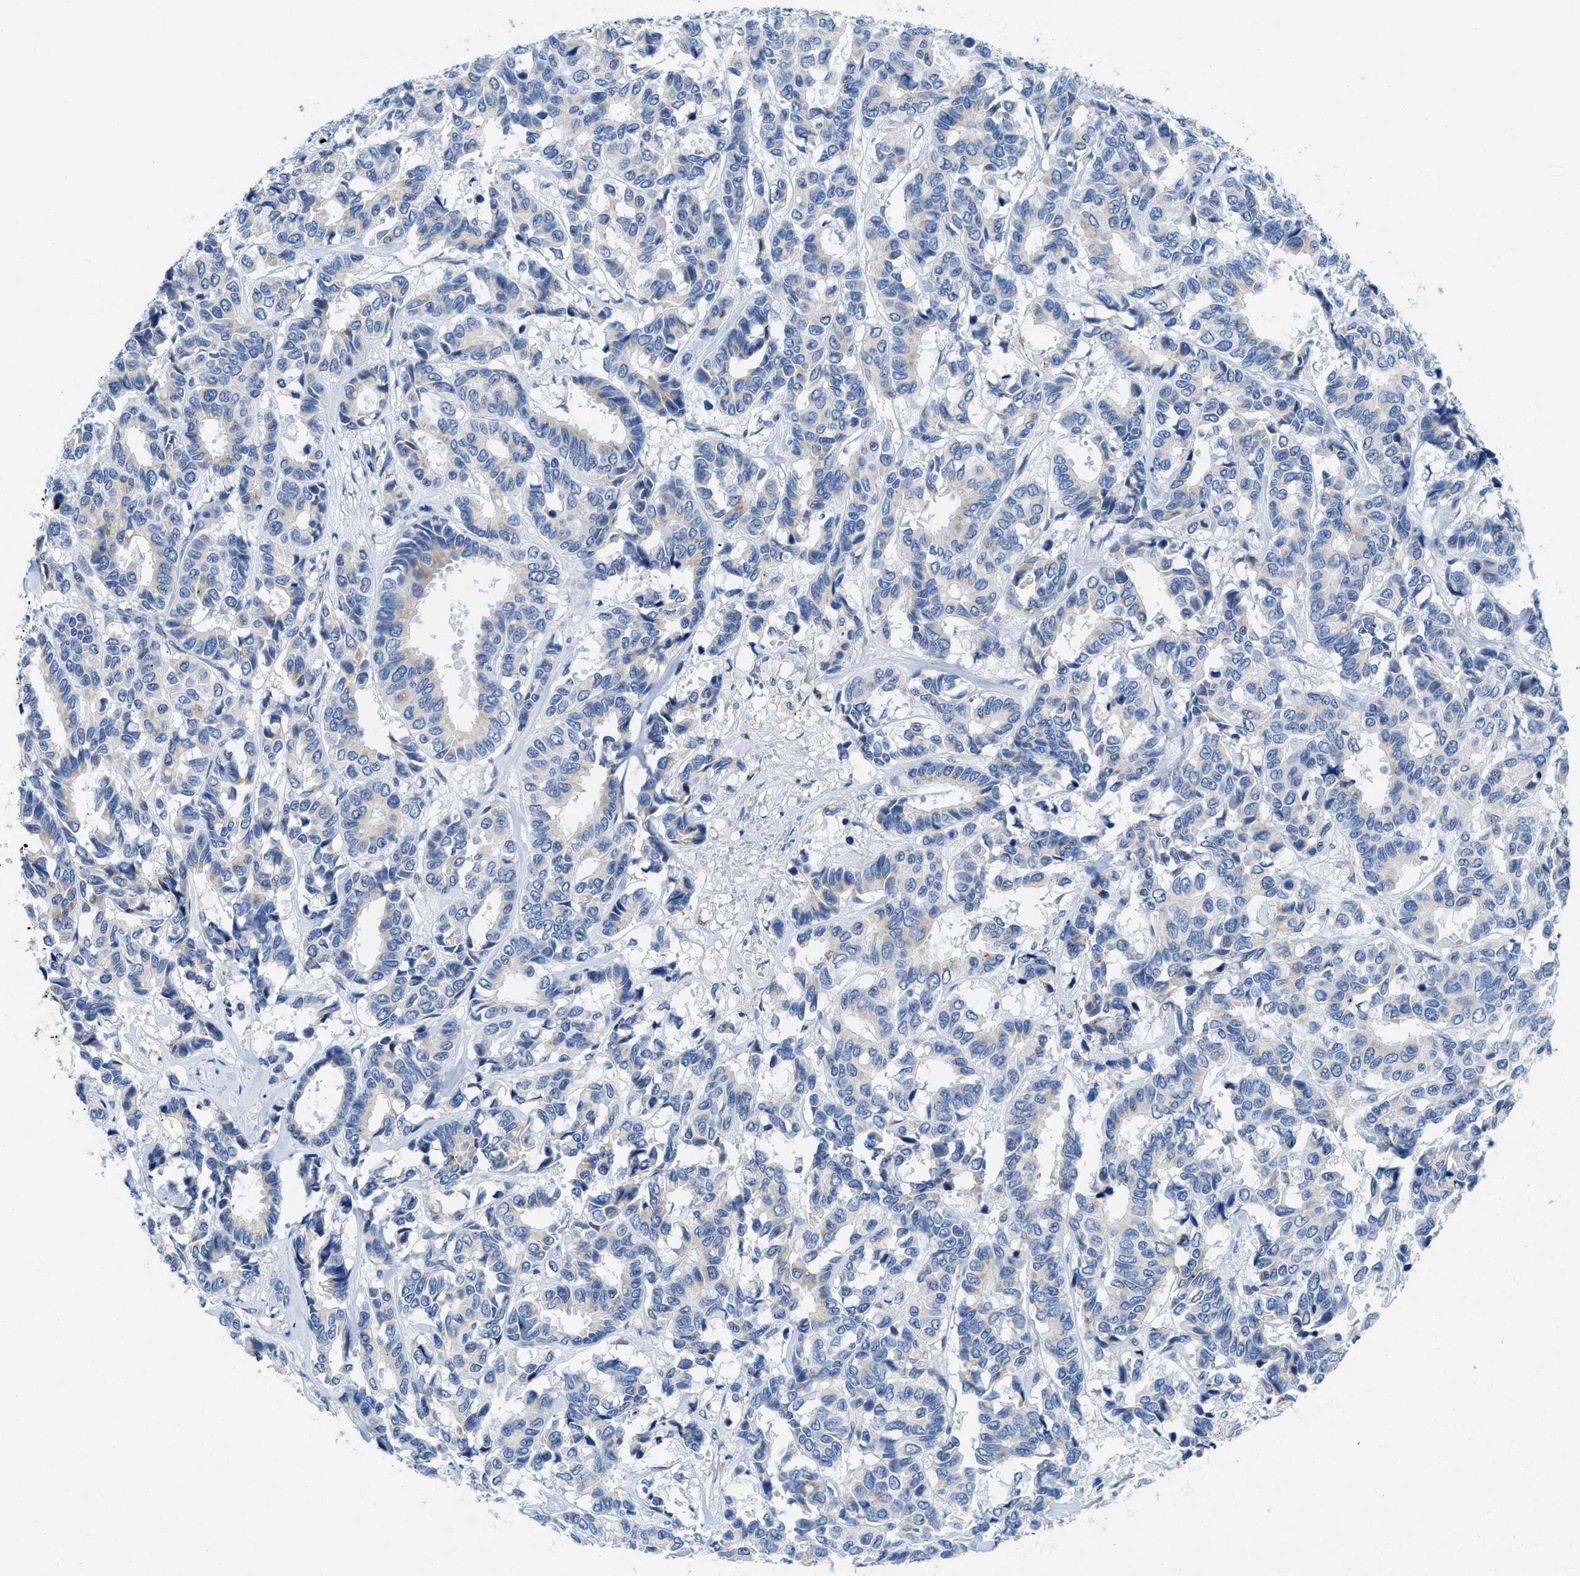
{"staining": {"intensity": "weak", "quantity": "<25%", "location": "cytoplasmic/membranous"}, "tissue": "breast cancer", "cell_type": "Tumor cells", "image_type": "cancer", "snomed": [{"axis": "morphology", "description": "Duct carcinoma"}, {"axis": "topography", "description": "Breast"}], "caption": "Infiltrating ductal carcinoma (breast) was stained to show a protein in brown. There is no significant expression in tumor cells. (DAB (3,3'-diaminobenzidine) immunohistochemistry (IHC), high magnification).", "gene": "TSPAN3", "patient": {"sex": "female", "age": 87}}